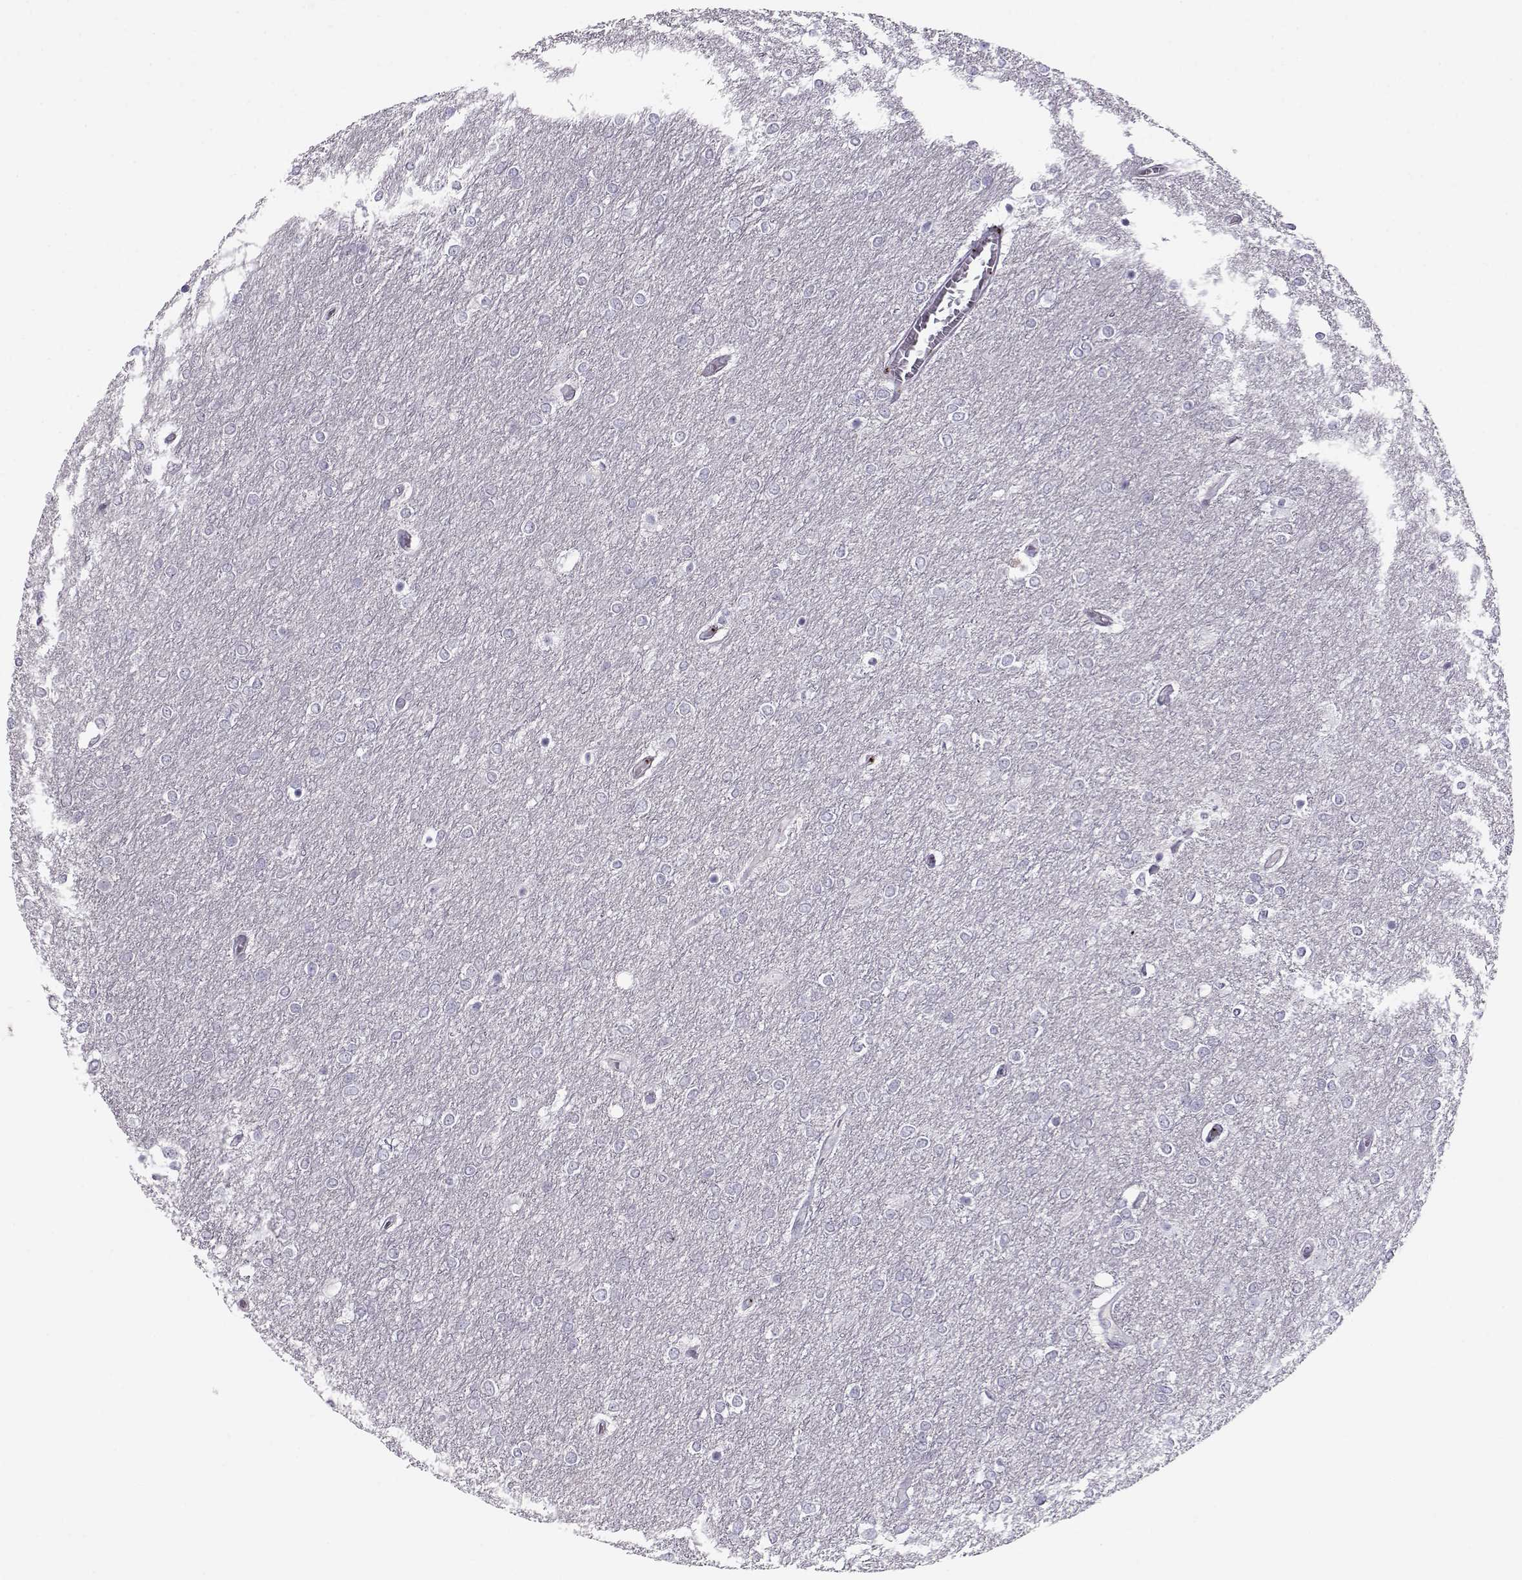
{"staining": {"intensity": "negative", "quantity": "none", "location": "none"}, "tissue": "glioma", "cell_type": "Tumor cells", "image_type": "cancer", "snomed": [{"axis": "morphology", "description": "Glioma, malignant, High grade"}, {"axis": "topography", "description": "Brain"}], "caption": "High power microscopy image of an immunohistochemistry image of glioma, revealing no significant staining in tumor cells.", "gene": "KLF17", "patient": {"sex": "female", "age": 61}}